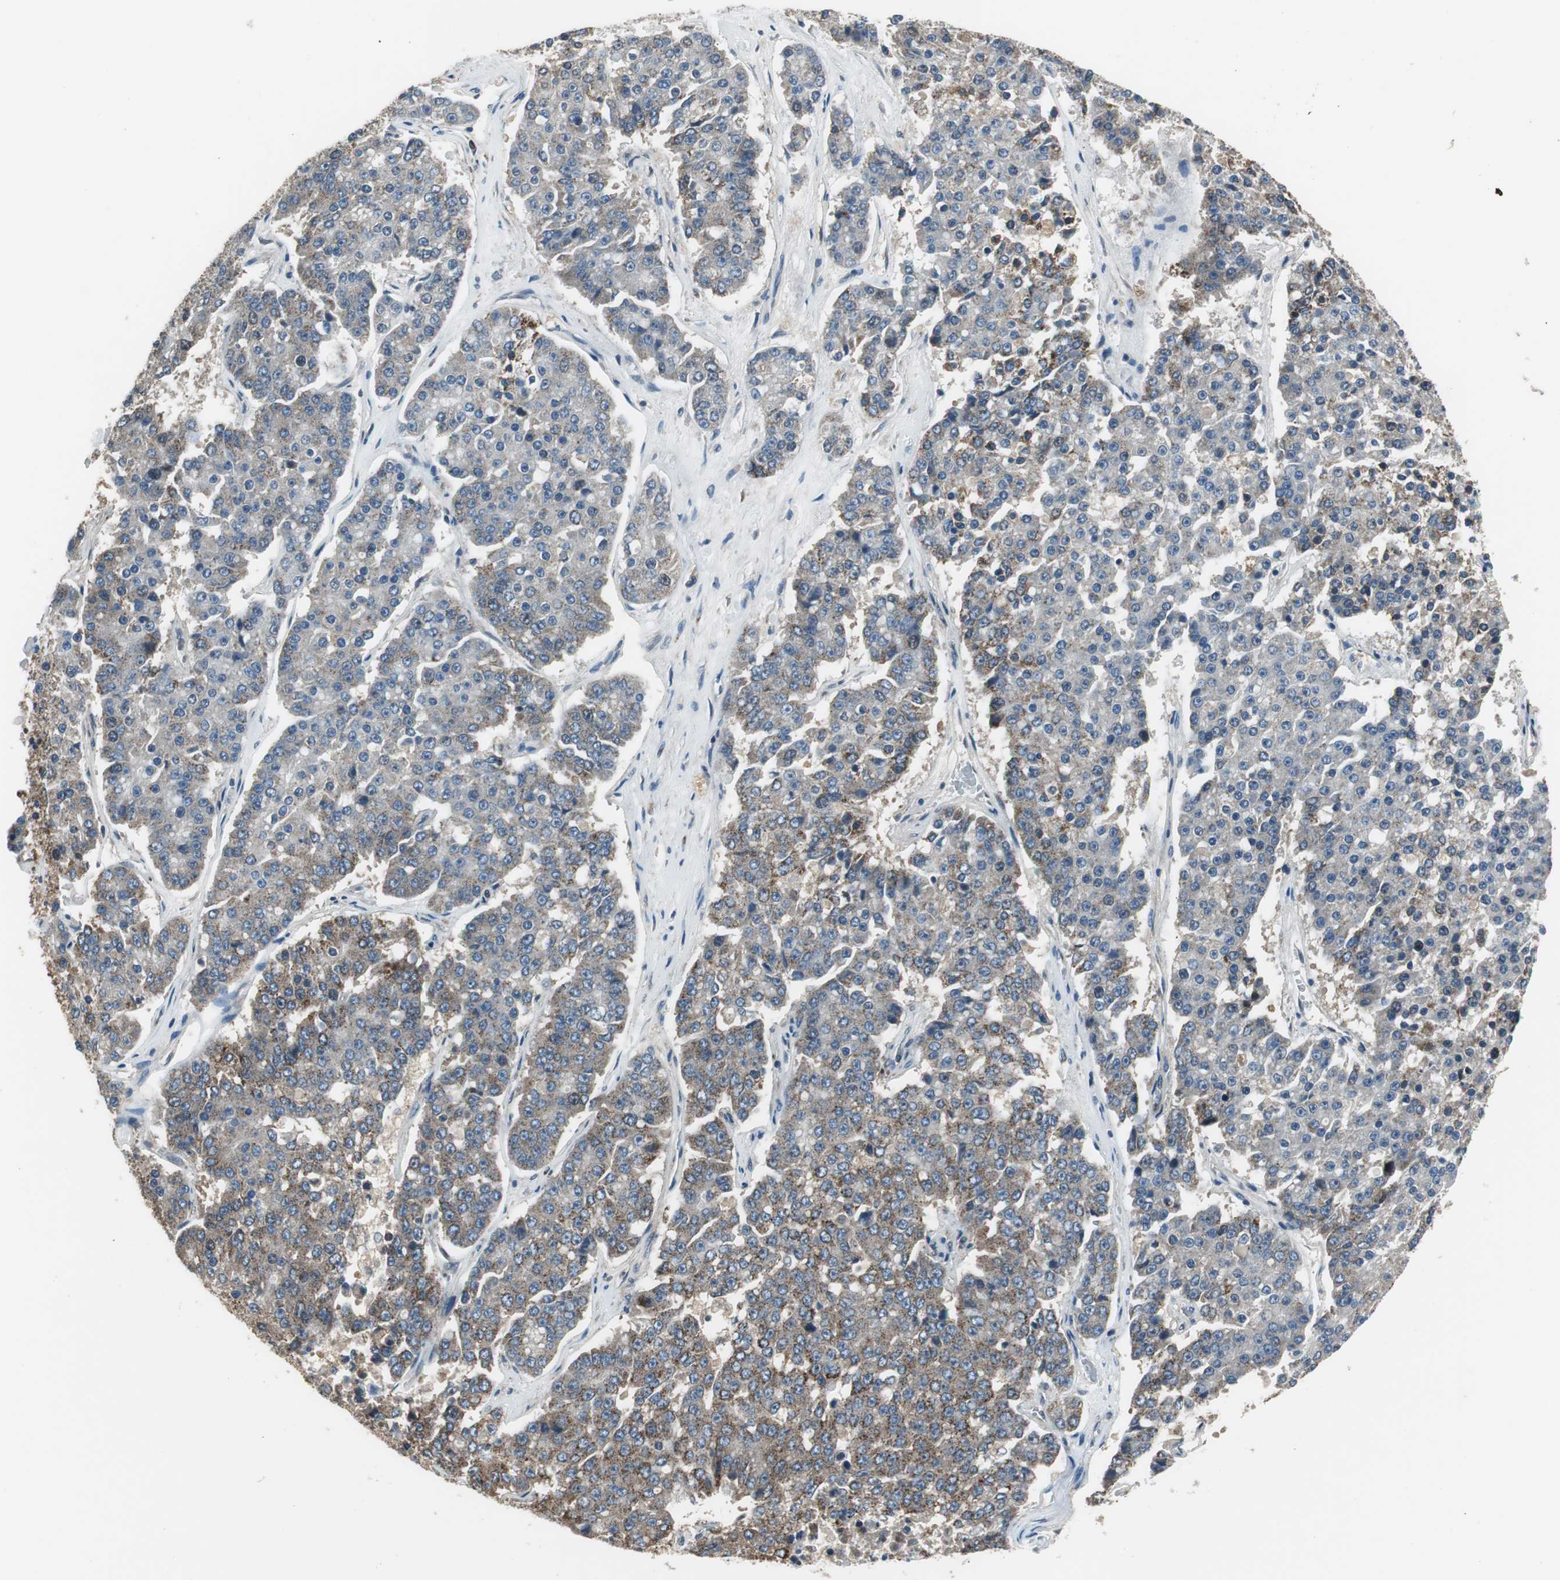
{"staining": {"intensity": "moderate", "quantity": "<25%", "location": "cytoplasmic/membranous,nuclear"}, "tissue": "pancreatic cancer", "cell_type": "Tumor cells", "image_type": "cancer", "snomed": [{"axis": "morphology", "description": "Adenocarcinoma, NOS"}, {"axis": "topography", "description": "Pancreas"}], "caption": "This image exhibits IHC staining of pancreatic cancer (adenocarcinoma), with low moderate cytoplasmic/membranous and nuclear expression in about <25% of tumor cells.", "gene": "PI4KB", "patient": {"sex": "male", "age": 50}}